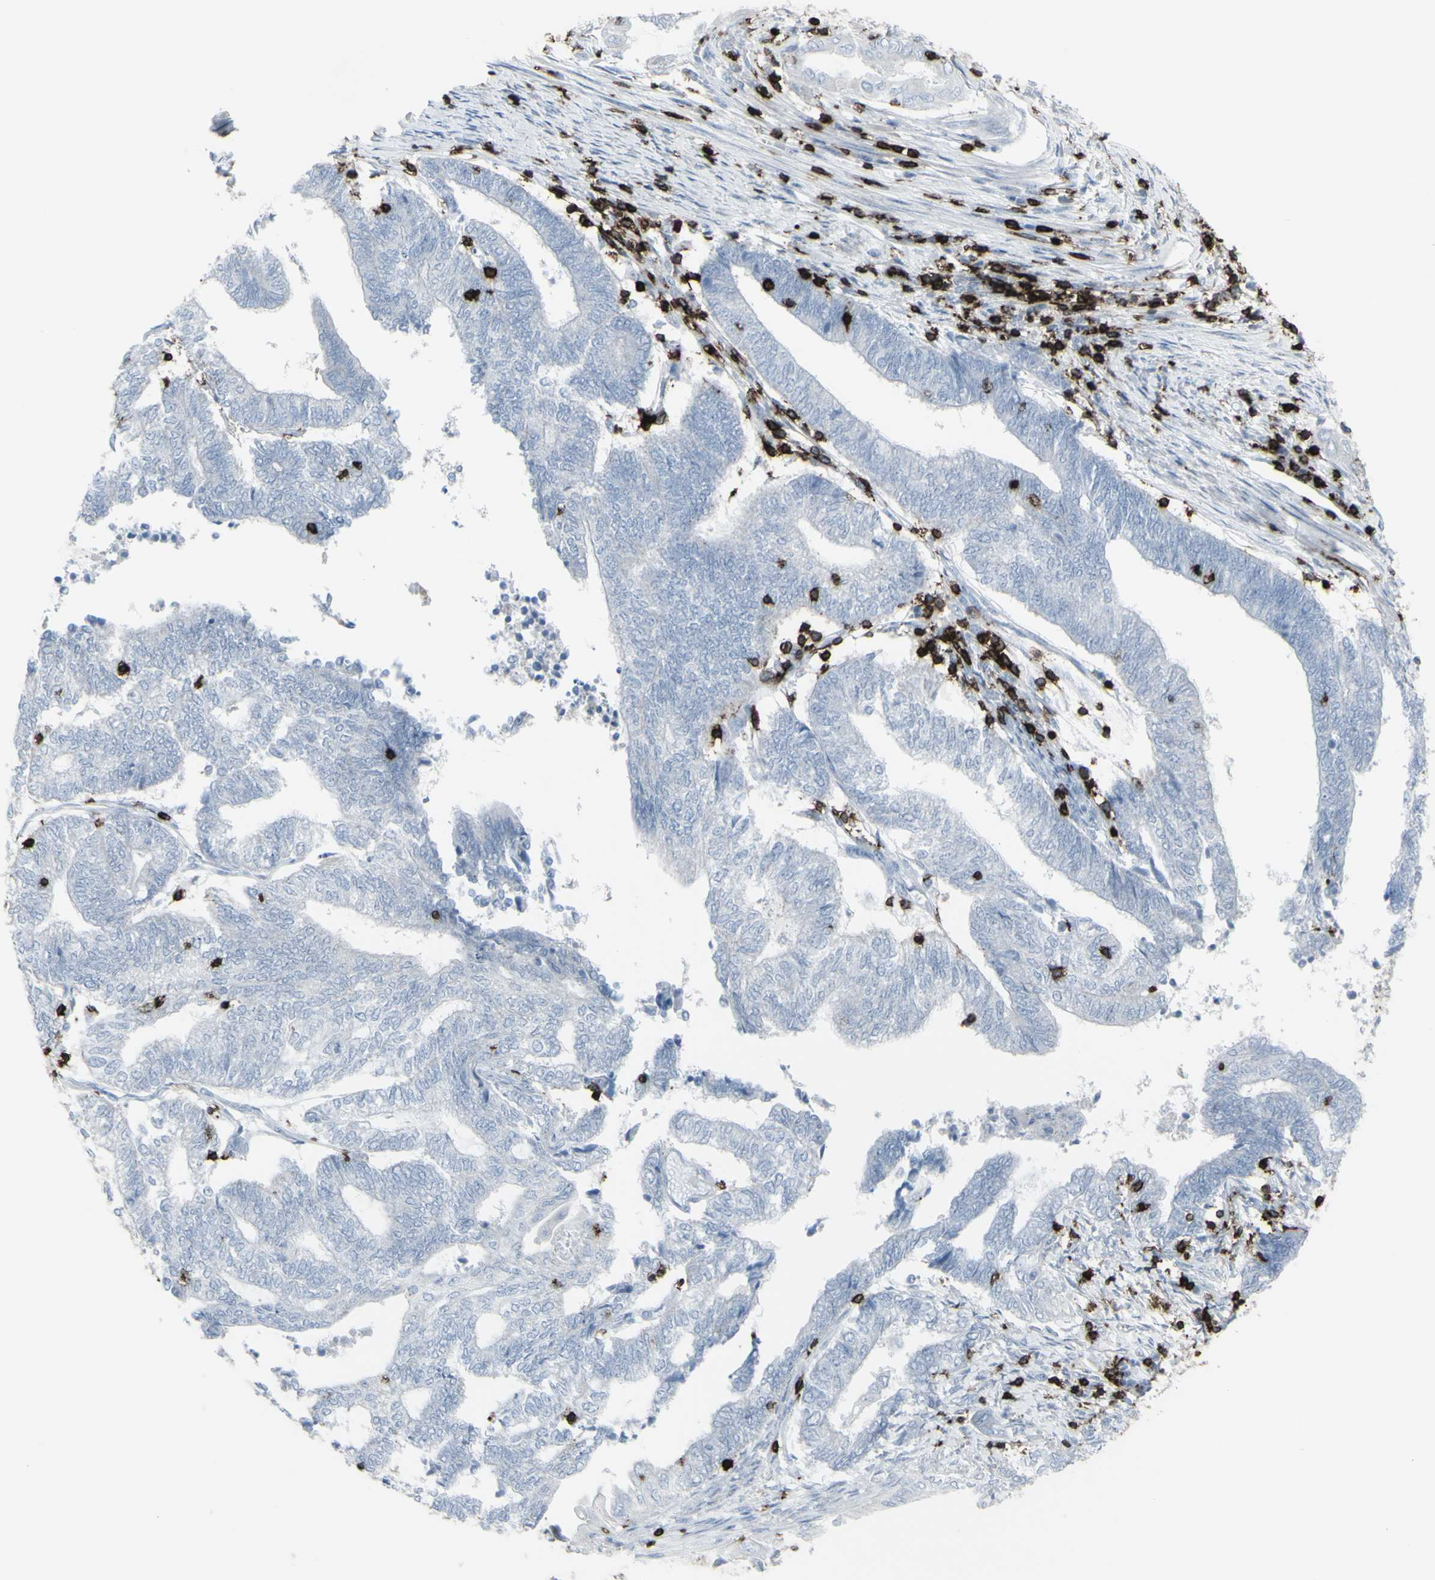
{"staining": {"intensity": "negative", "quantity": "none", "location": "none"}, "tissue": "endometrial cancer", "cell_type": "Tumor cells", "image_type": "cancer", "snomed": [{"axis": "morphology", "description": "Adenocarcinoma, NOS"}, {"axis": "topography", "description": "Uterus"}, {"axis": "topography", "description": "Endometrium"}], "caption": "A photomicrograph of endometrial cancer (adenocarcinoma) stained for a protein exhibits no brown staining in tumor cells. Nuclei are stained in blue.", "gene": "CD247", "patient": {"sex": "female", "age": 70}}